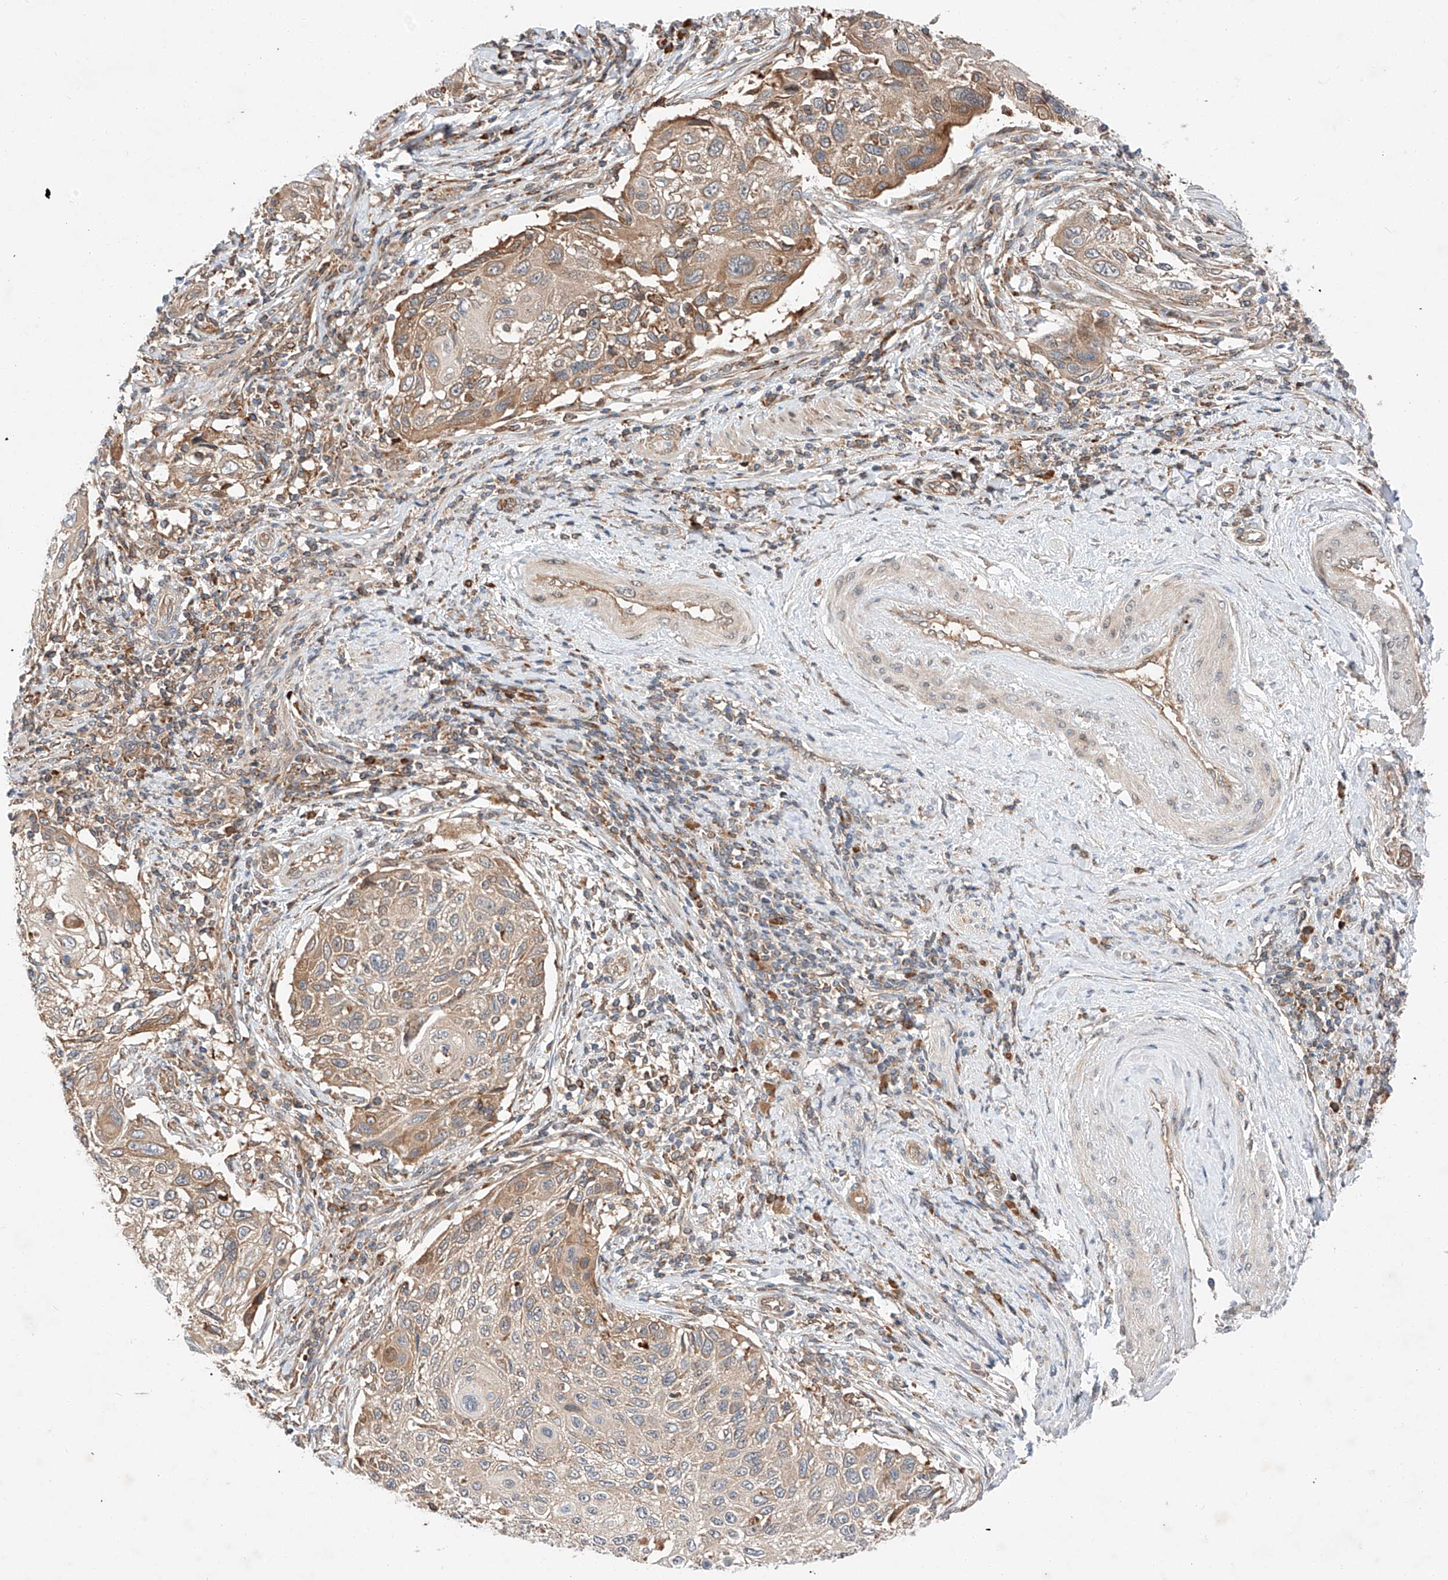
{"staining": {"intensity": "moderate", "quantity": "<25%", "location": "cytoplasmic/membranous"}, "tissue": "cervical cancer", "cell_type": "Tumor cells", "image_type": "cancer", "snomed": [{"axis": "morphology", "description": "Squamous cell carcinoma, NOS"}, {"axis": "topography", "description": "Cervix"}], "caption": "Moderate cytoplasmic/membranous positivity for a protein is appreciated in about <25% of tumor cells of cervical cancer (squamous cell carcinoma) using immunohistochemistry (IHC).", "gene": "RUSC1", "patient": {"sex": "female", "age": 70}}